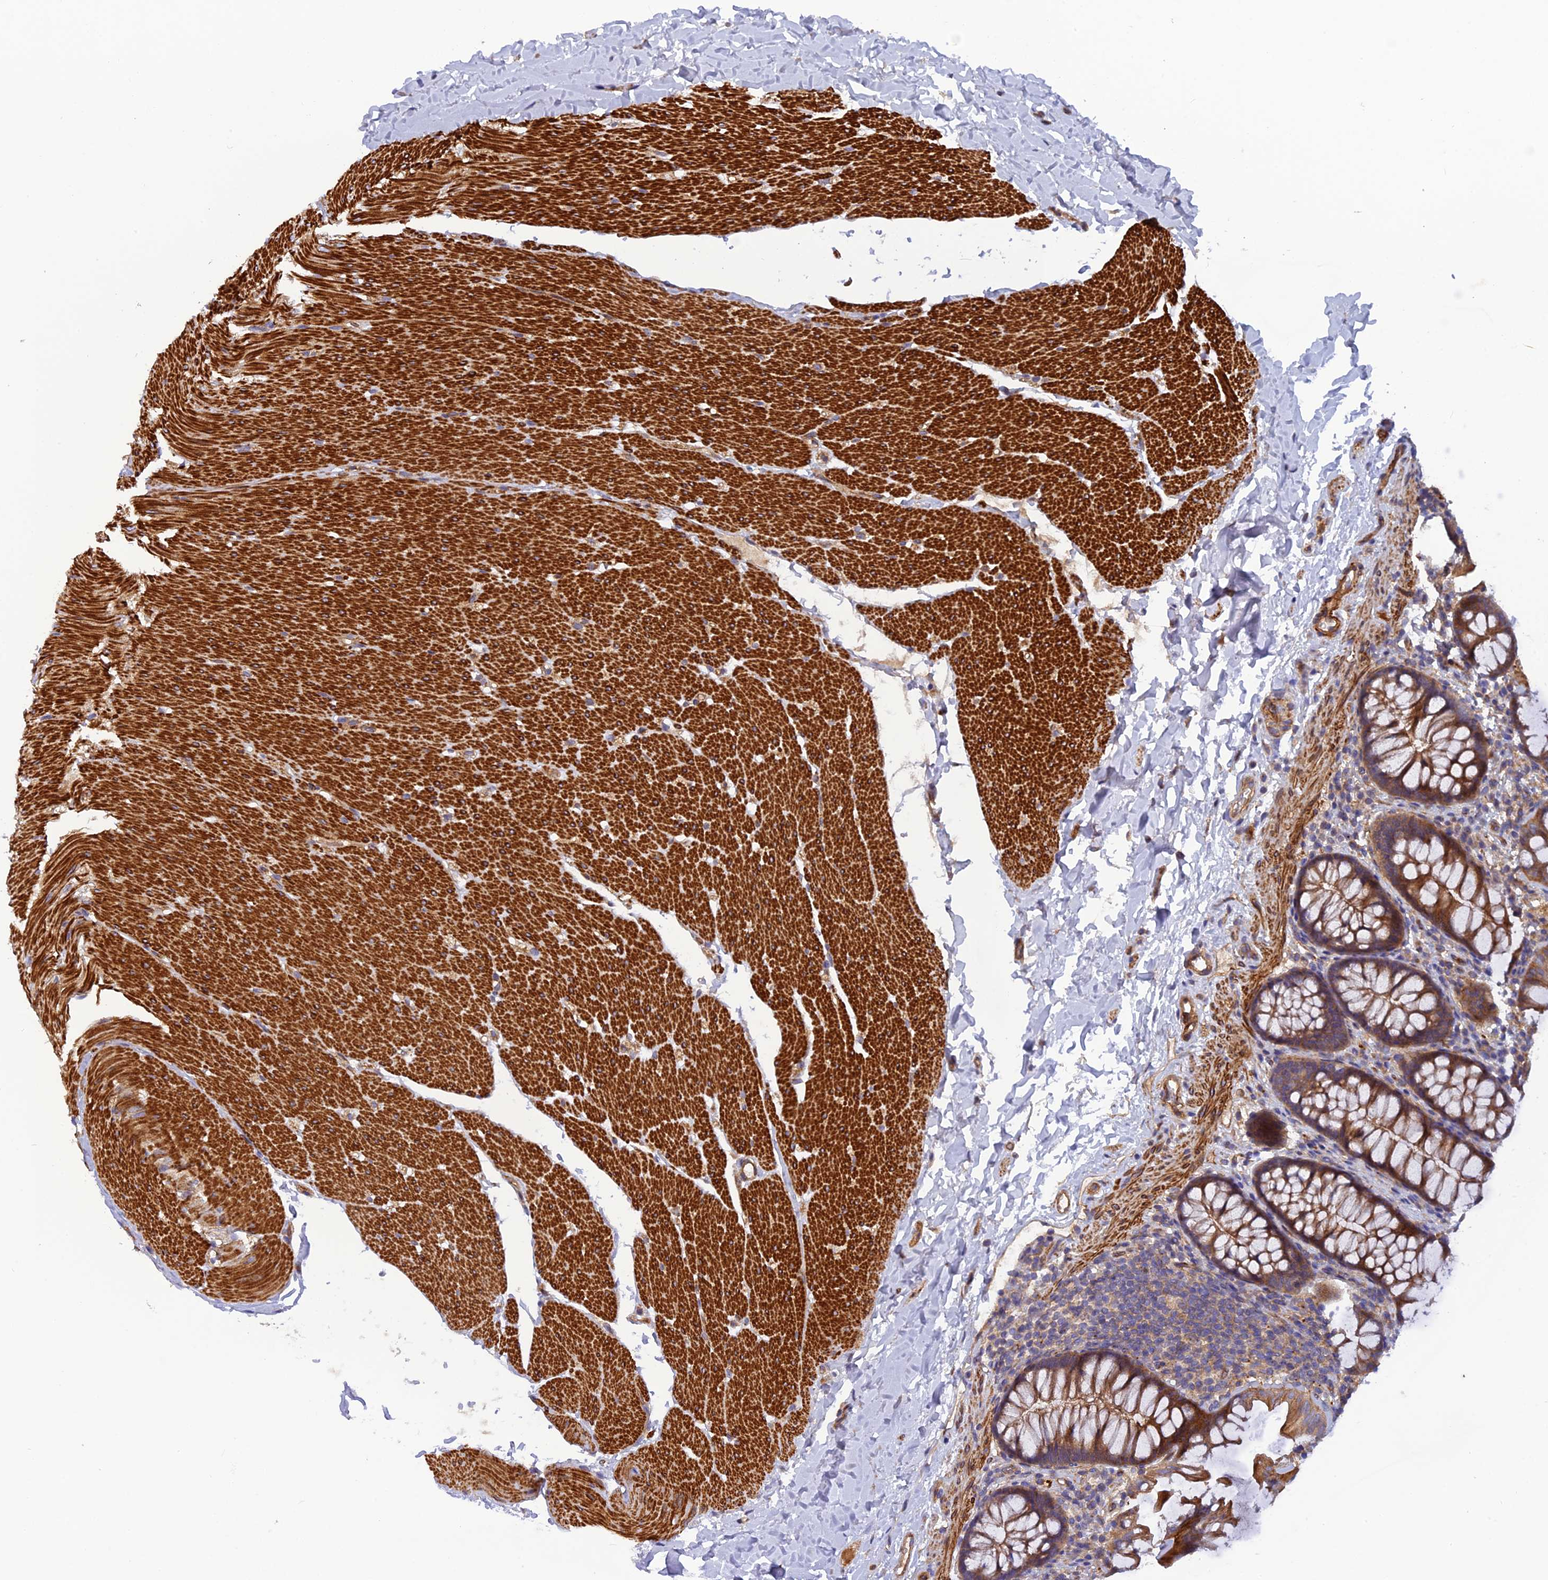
{"staining": {"intensity": "moderate", "quantity": ">75%", "location": "cytoplasmic/membranous"}, "tissue": "colon", "cell_type": "Endothelial cells", "image_type": "normal", "snomed": [{"axis": "morphology", "description": "Normal tissue, NOS"}, {"axis": "topography", "description": "Colon"}], "caption": "Brown immunohistochemical staining in benign human colon demonstrates moderate cytoplasmic/membranous staining in approximately >75% of endothelial cells. Ihc stains the protein of interest in brown and the nuclei are stained blue.", "gene": "ADAMTS15", "patient": {"sex": "female", "age": 62}}